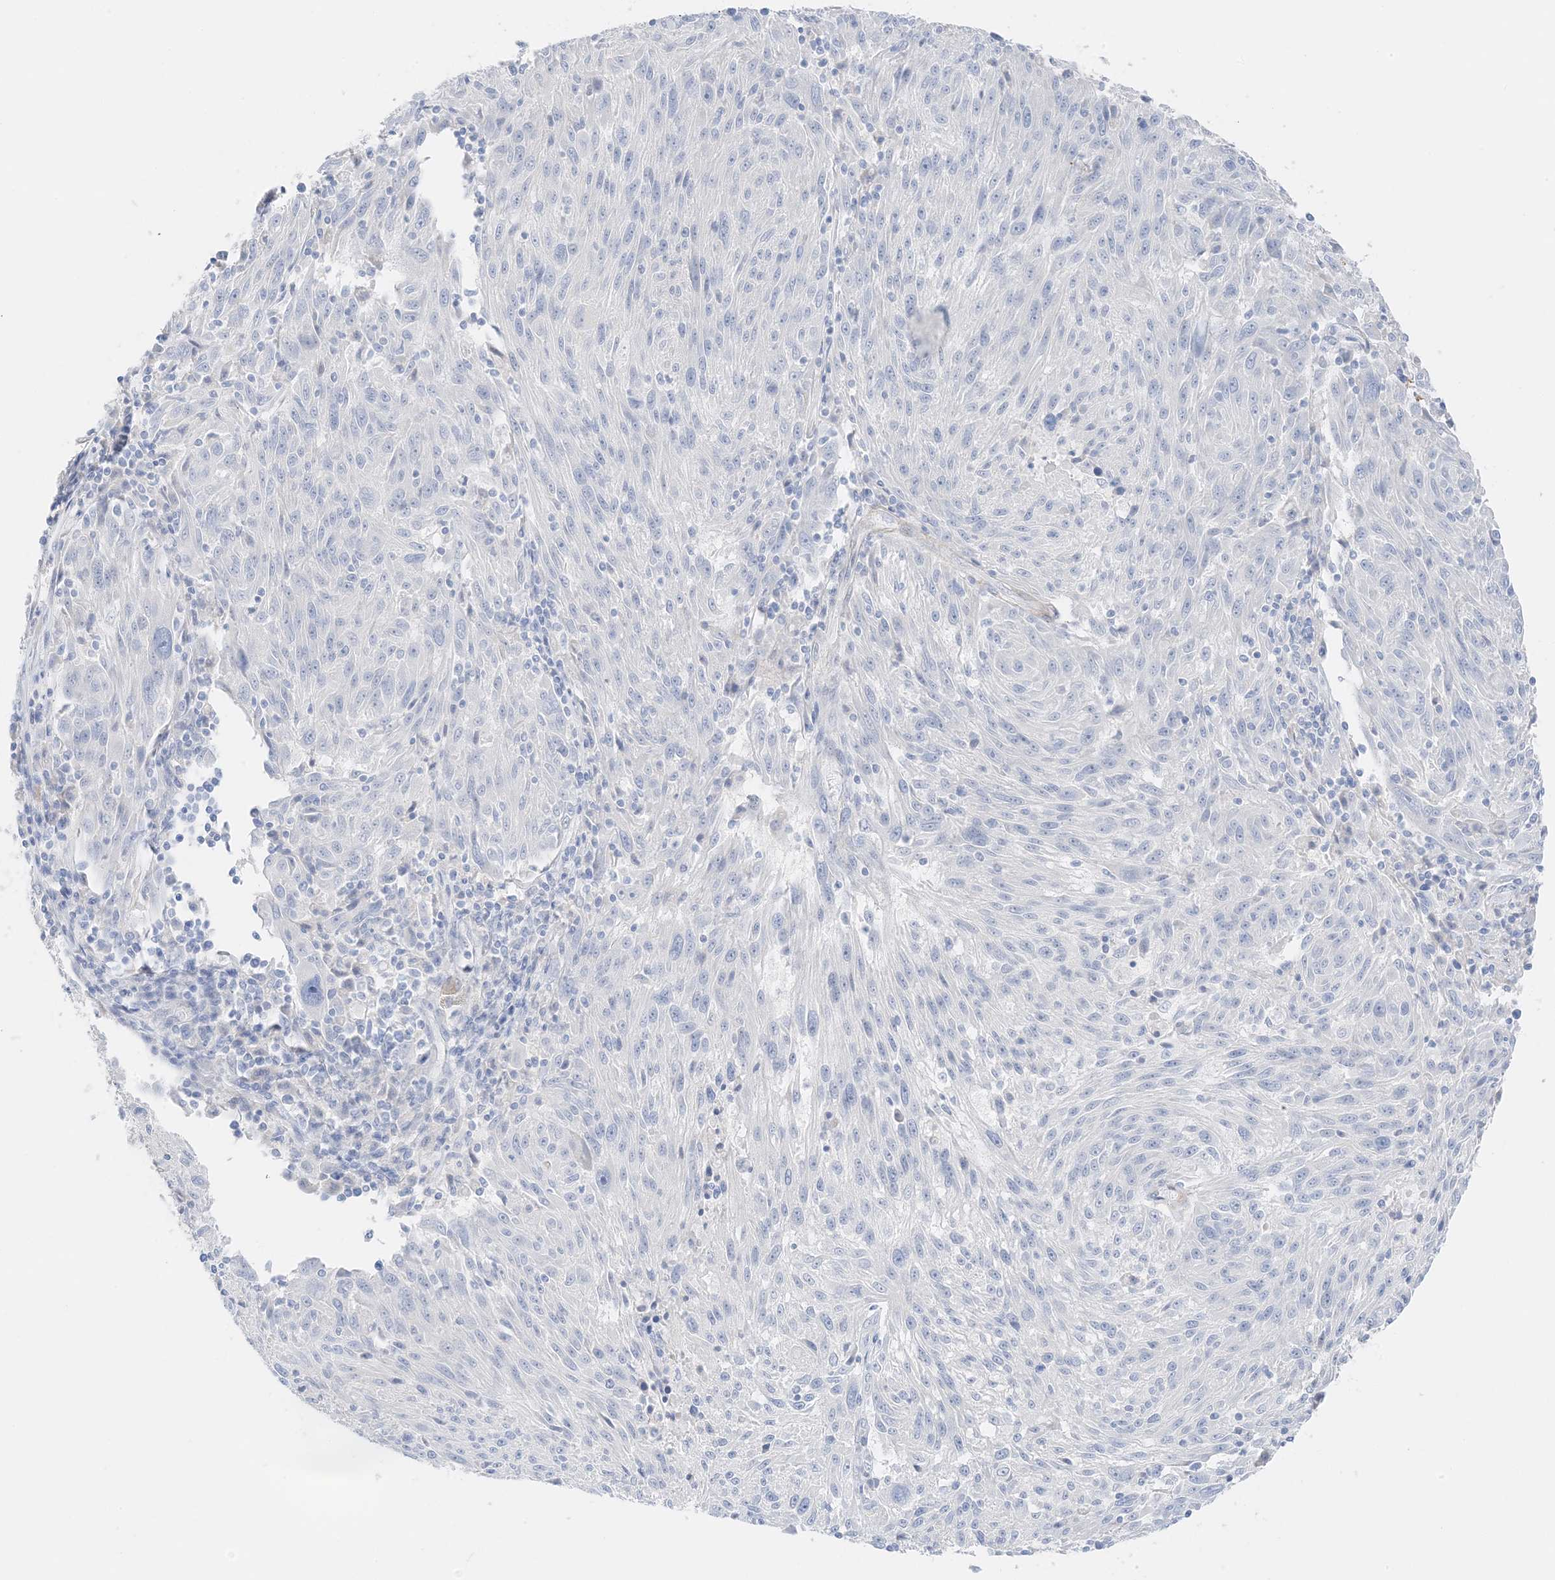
{"staining": {"intensity": "negative", "quantity": "none", "location": "none"}, "tissue": "melanoma", "cell_type": "Tumor cells", "image_type": "cancer", "snomed": [{"axis": "morphology", "description": "Malignant melanoma, NOS"}, {"axis": "topography", "description": "Skin"}], "caption": "Immunohistochemistry of human melanoma exhibits no expression in tumor cells. (DAB immunohistochemistry visualized using brightfield microscopy, high magnification).", "gene": "SLC22A13", "patient": {"sex": "male", "age": 53}}